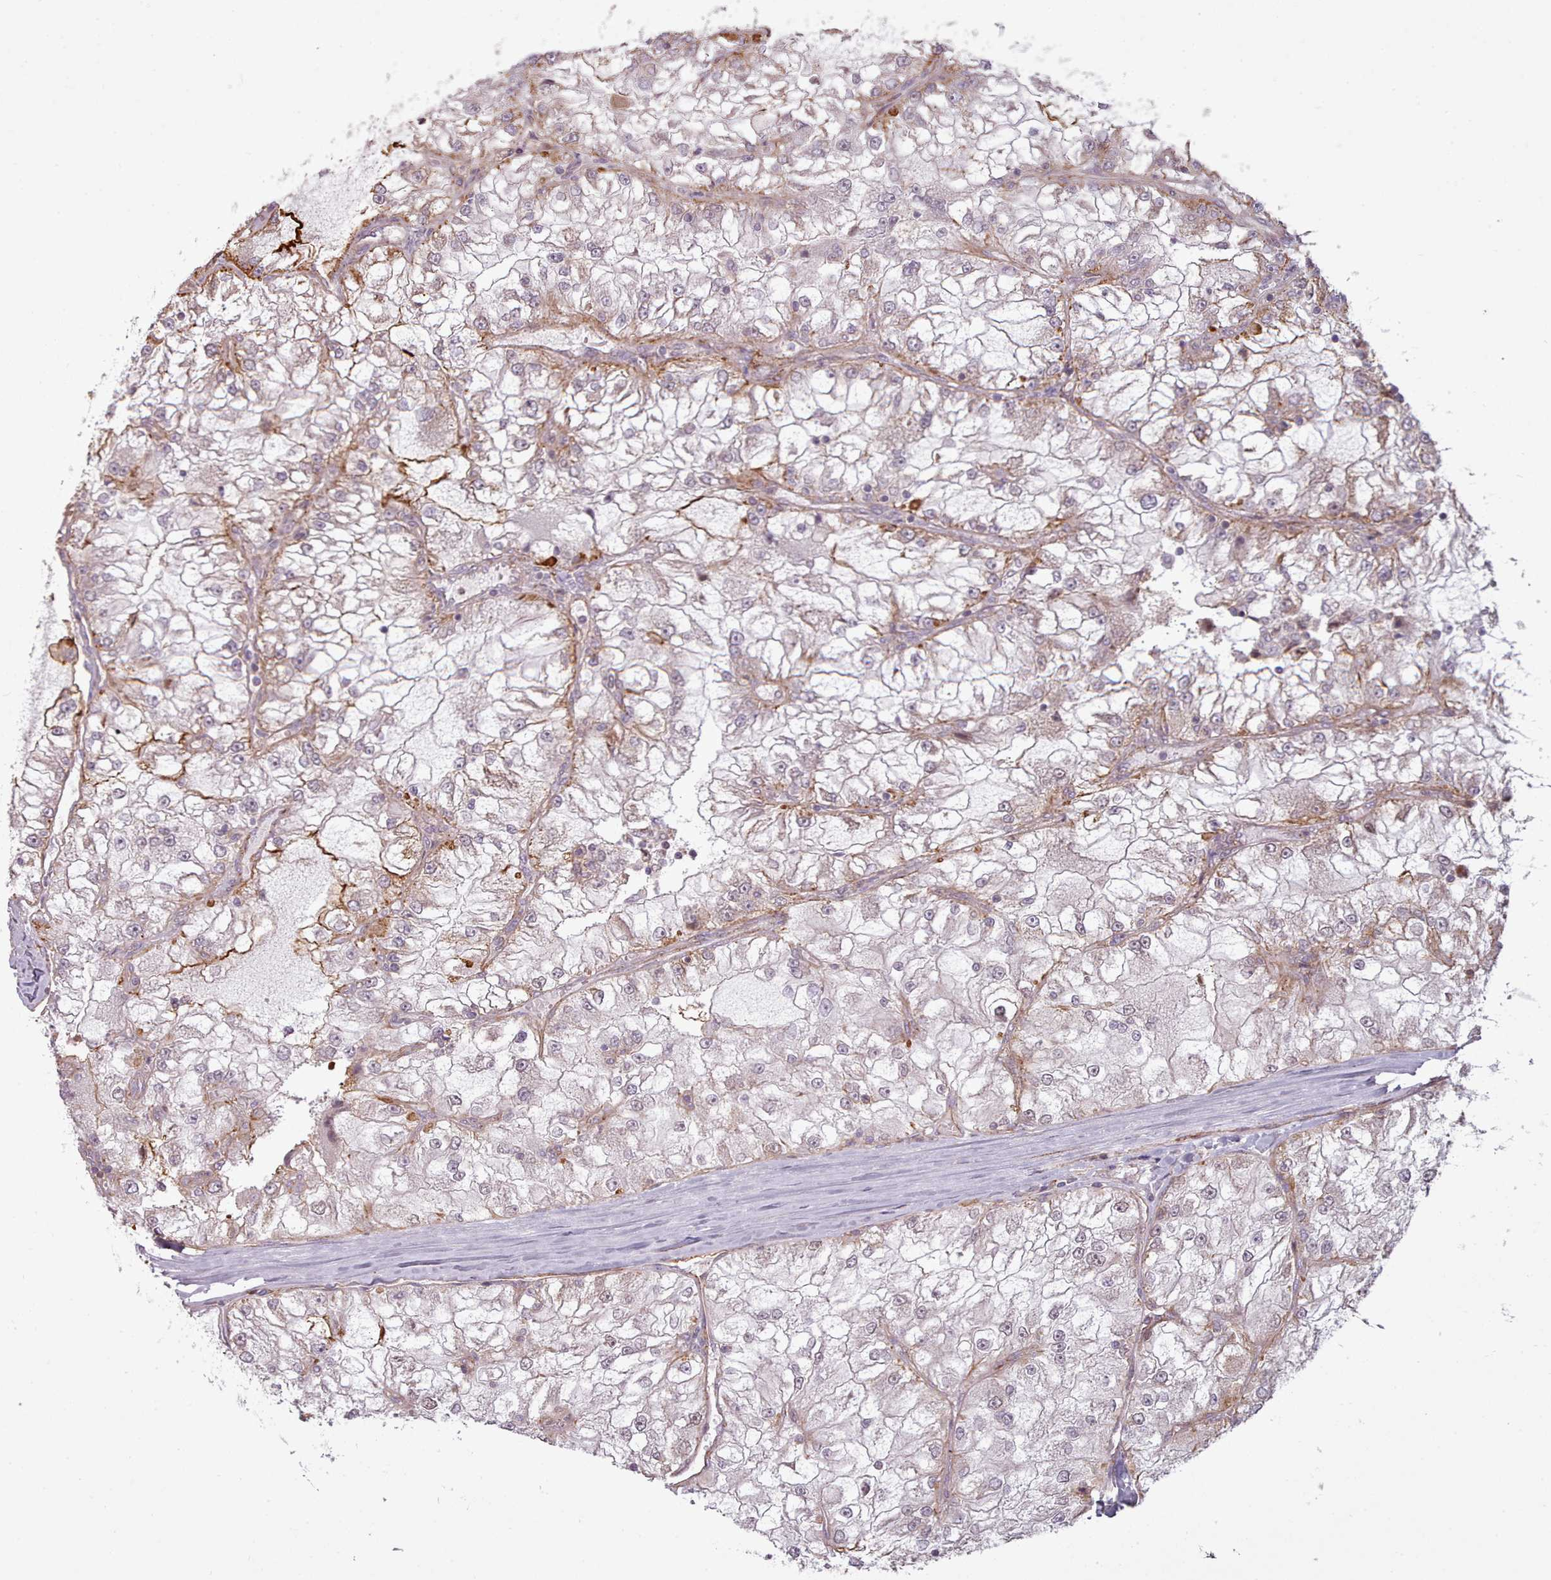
{"staining": {"intensity": "negative", "quantity": "none", "location": "none"}, "tissue": "renal cancer", "cell_type": "Tumor cells", "image_type": "cancer", "snomed": [{"axis": "morphology", "description": "Adenocarcinoma, NOS"}, {"axis": "topography", "description": "Kidney"}], "caption": "Histopathology image shows no protein positivity in tumor cells of renal adenocarcinoma tissue.", "gene": "ZMYM4", "patient": {"sex": "female", "age": 72}}